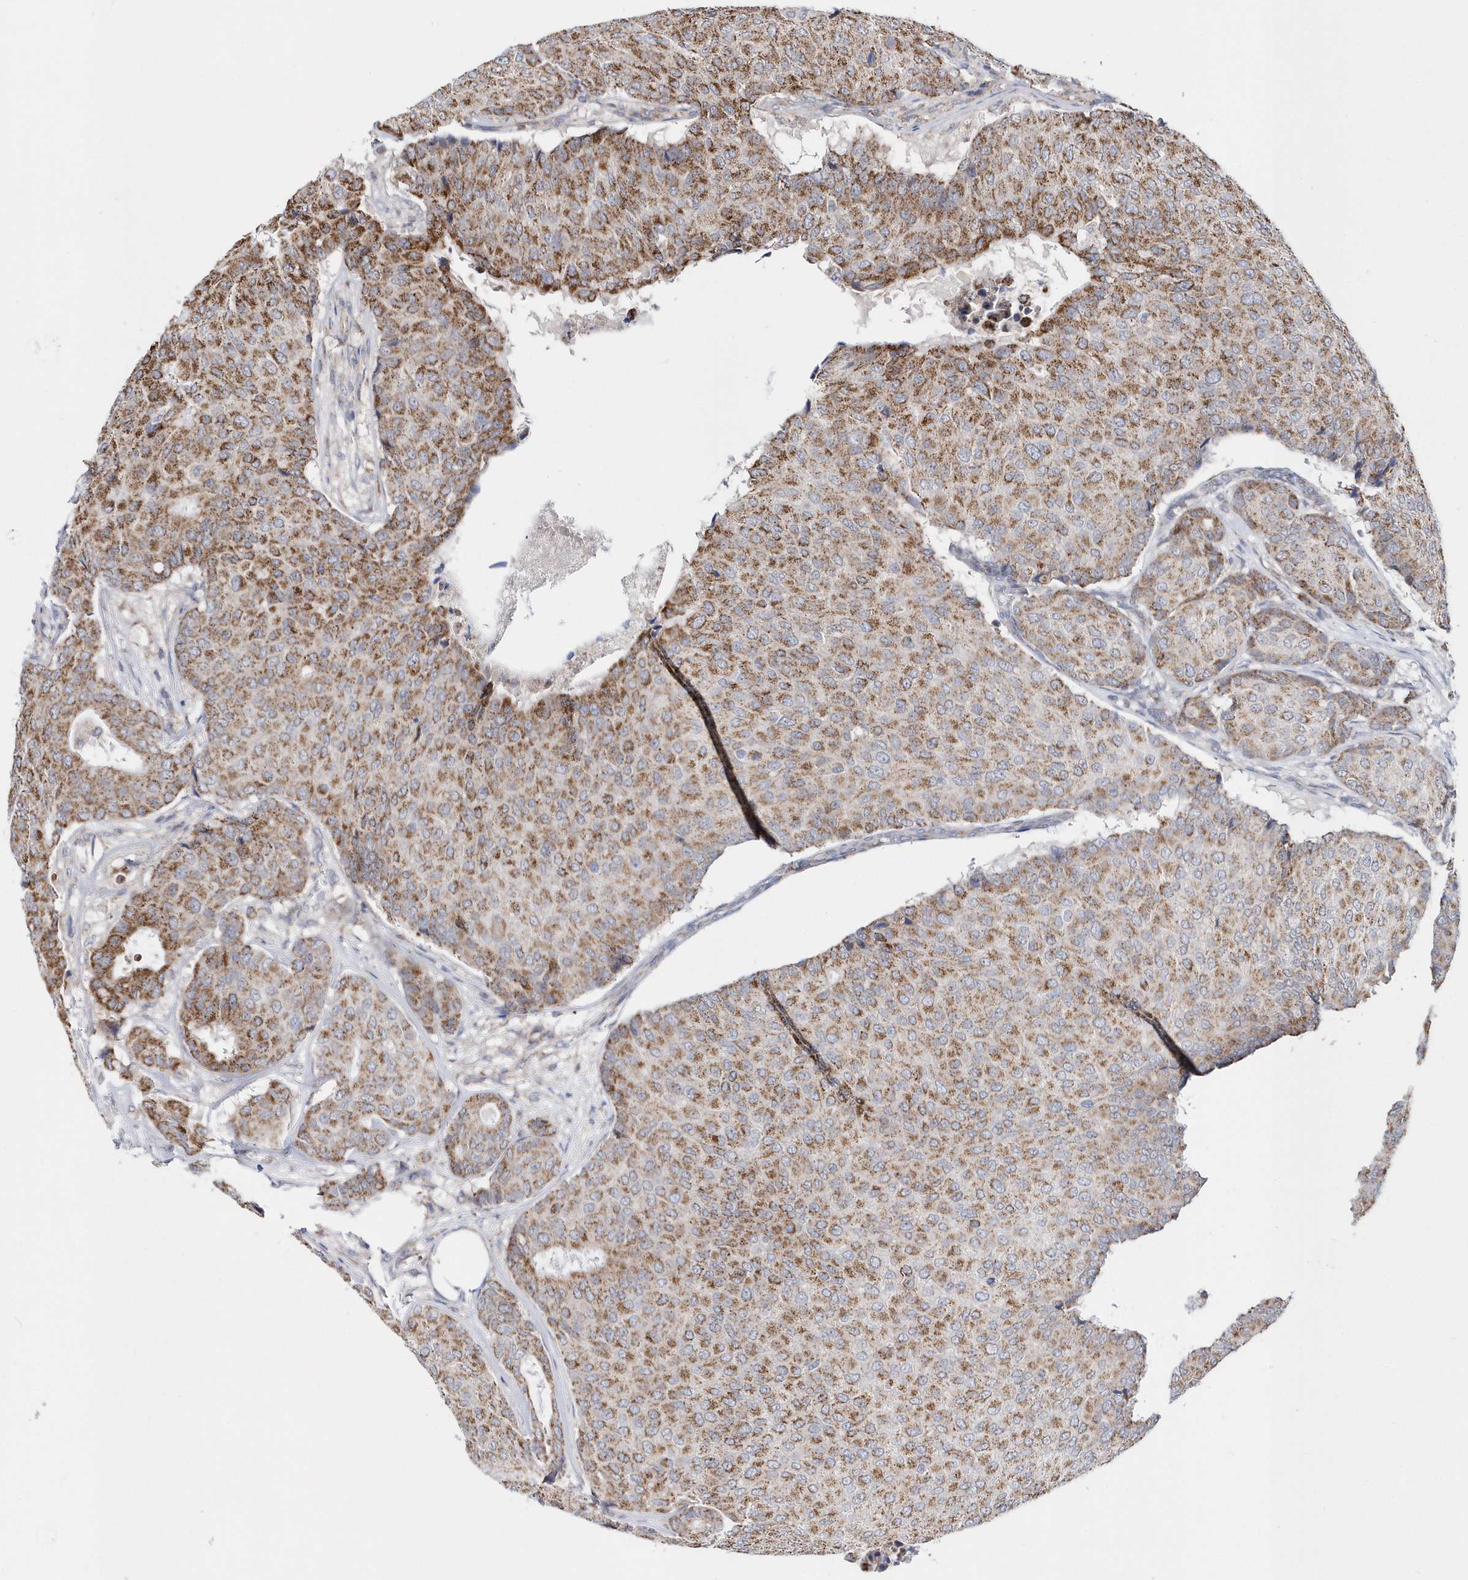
{"staining": {"intensity": "moderate", "quantity": ">75%", "location": "cytoplasmic/membranous"}, "tissue": "breast cancer", "cell_type": "Tumor cells", "image_type": "cancer", "snomed": [{"axis": "morphology", "description": "Duct carcinoma"}, {"axis": "topography", "description": "Breast"}], "caption": "A brown stain labels moderate cytoplasmic/membranous staining of a protein in human intraductal carcinoma (breast) tumor cells.", "gene": "SPATA5", "patient": {"sex": "female", "age": 75}}